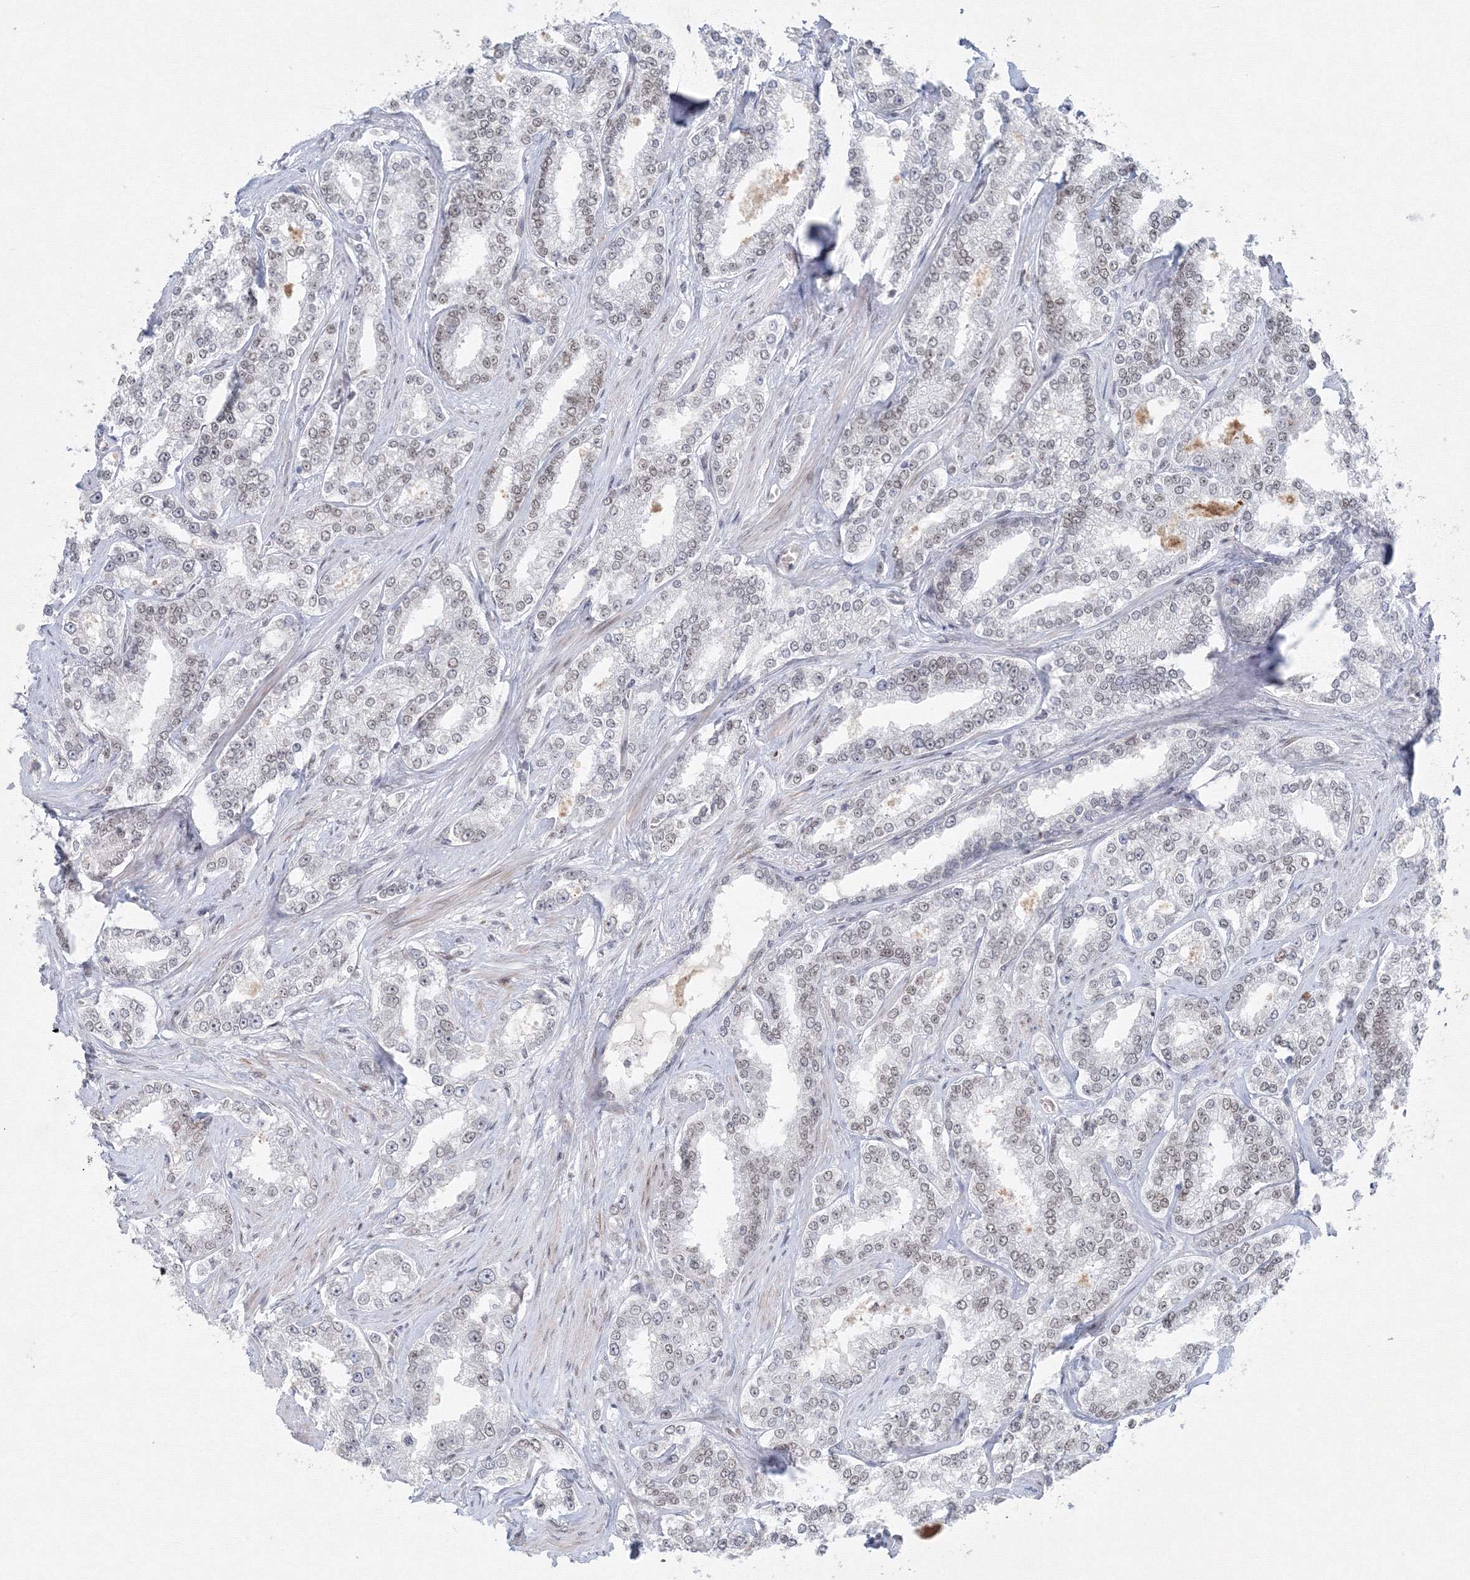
{"staining": {"intensity": "negative", "quantity": "none", "location": "none"}, "tissue": "prostate cancer", "cell_type": "Tumor cells", "image_type": "cancer", "snomed": [{"axis": "morphology", "description": "Normal tissue, NOS"}, {"axis": "morphology", "description": "Adenocarcinoma, High grade"}, {"axis": "topography", "description": "Prostate"}], "caption": "DAB immunohistochemical staining of prostate cancer (adenocarcinoma (high-grade)) exhibits no significant expression in tumor cells.", "gene": "KIF4A", "patient": {"sex": "male", "age": 83}}